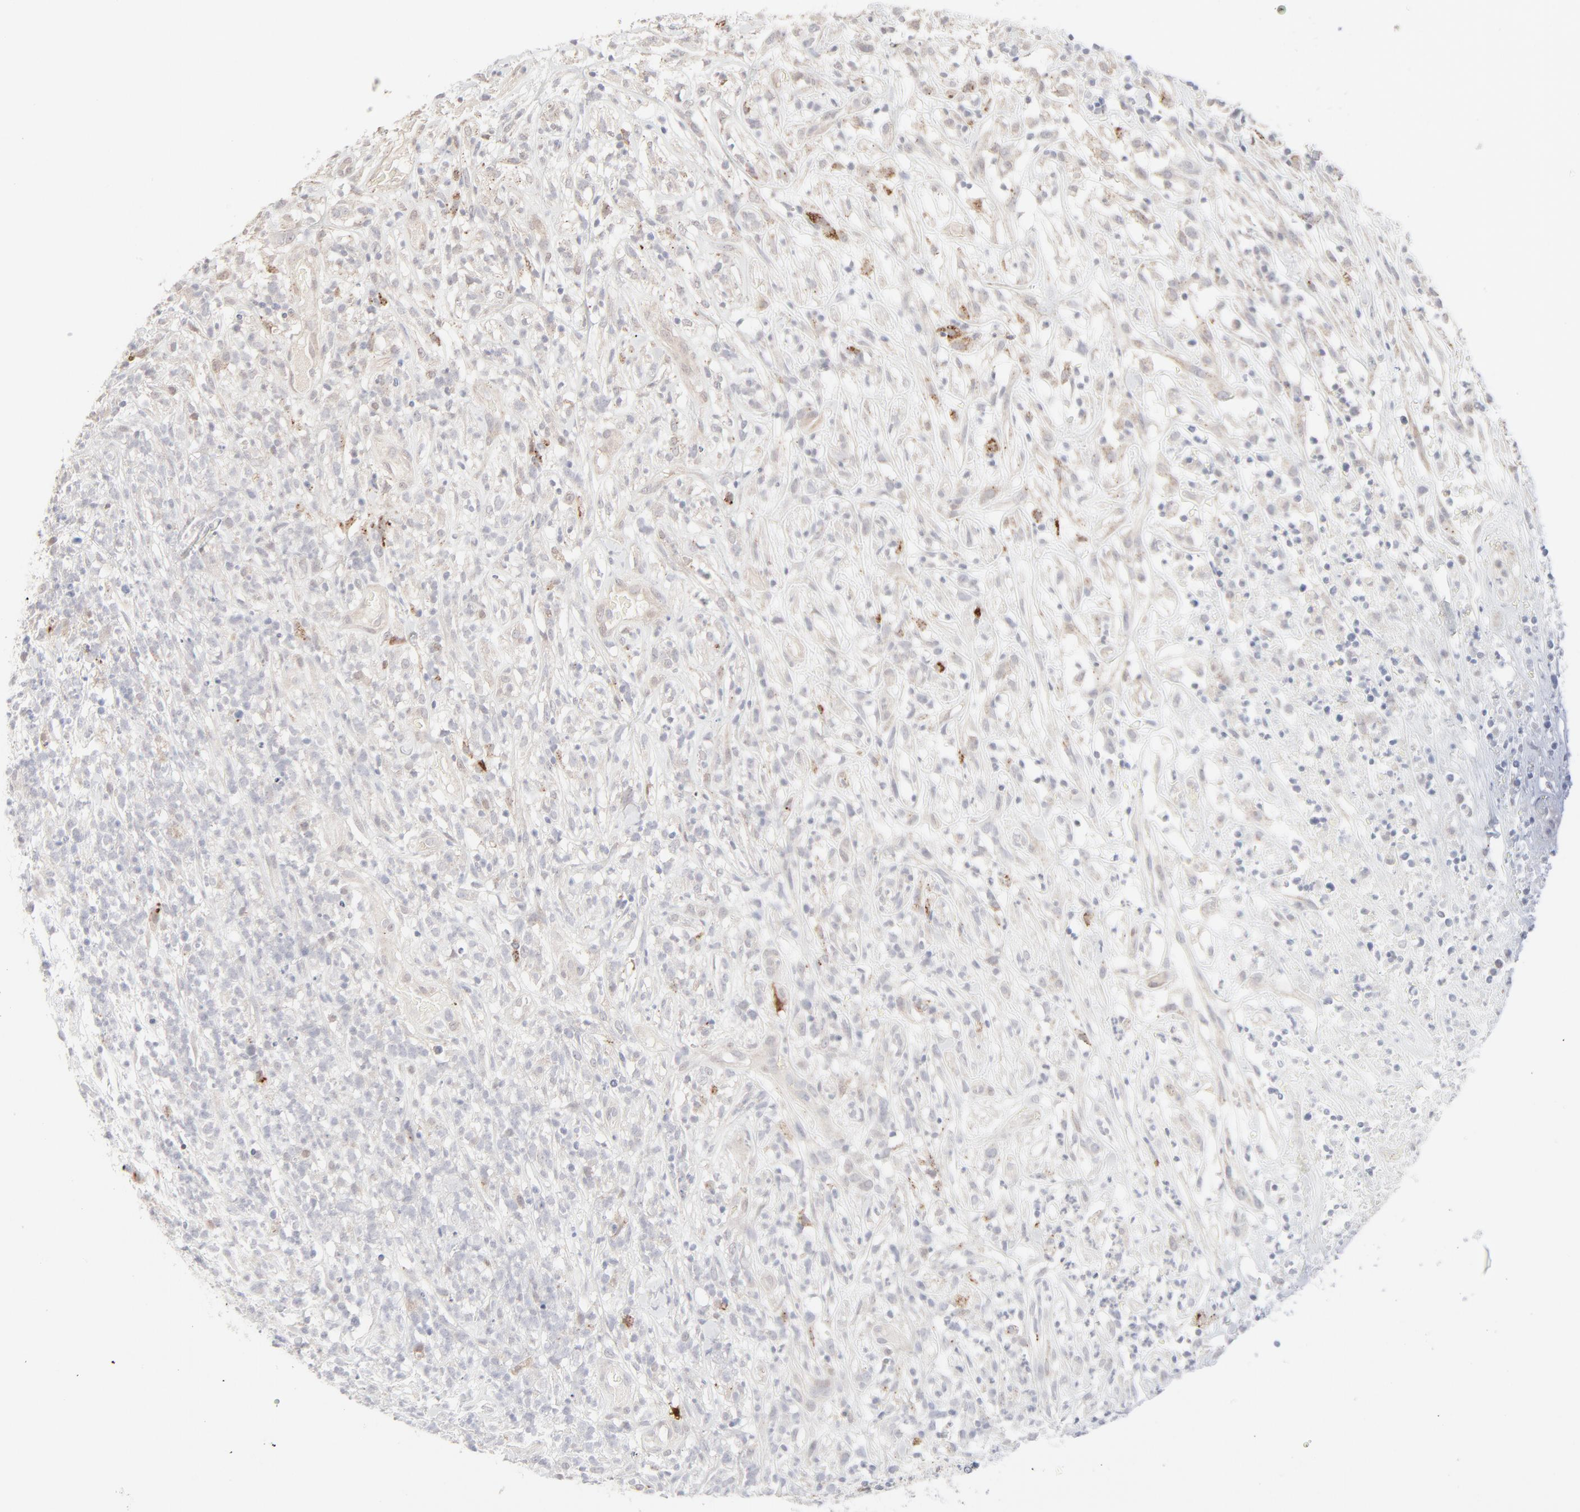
{"staining": {"intensity": "negative", "quantity": "none", "location": "none"}, "tissue": "lymphoma", "cell_type": "Tumor cells", "image_type": "cancer", "snomed": [{"axis": "morphology", "description": "Malignant lymphoma, non-Hodgkin's type, High grade"}, {"axis": "topography", "description": "Lymph node"}], "caption": "Micrograph shows no protein staining in tumor cells of malignant lymphoma, non-Hodgkin's type (high-grade) tissue.", "gene": "LGALS2", "patient": {"sex": "female", "age": 73}}